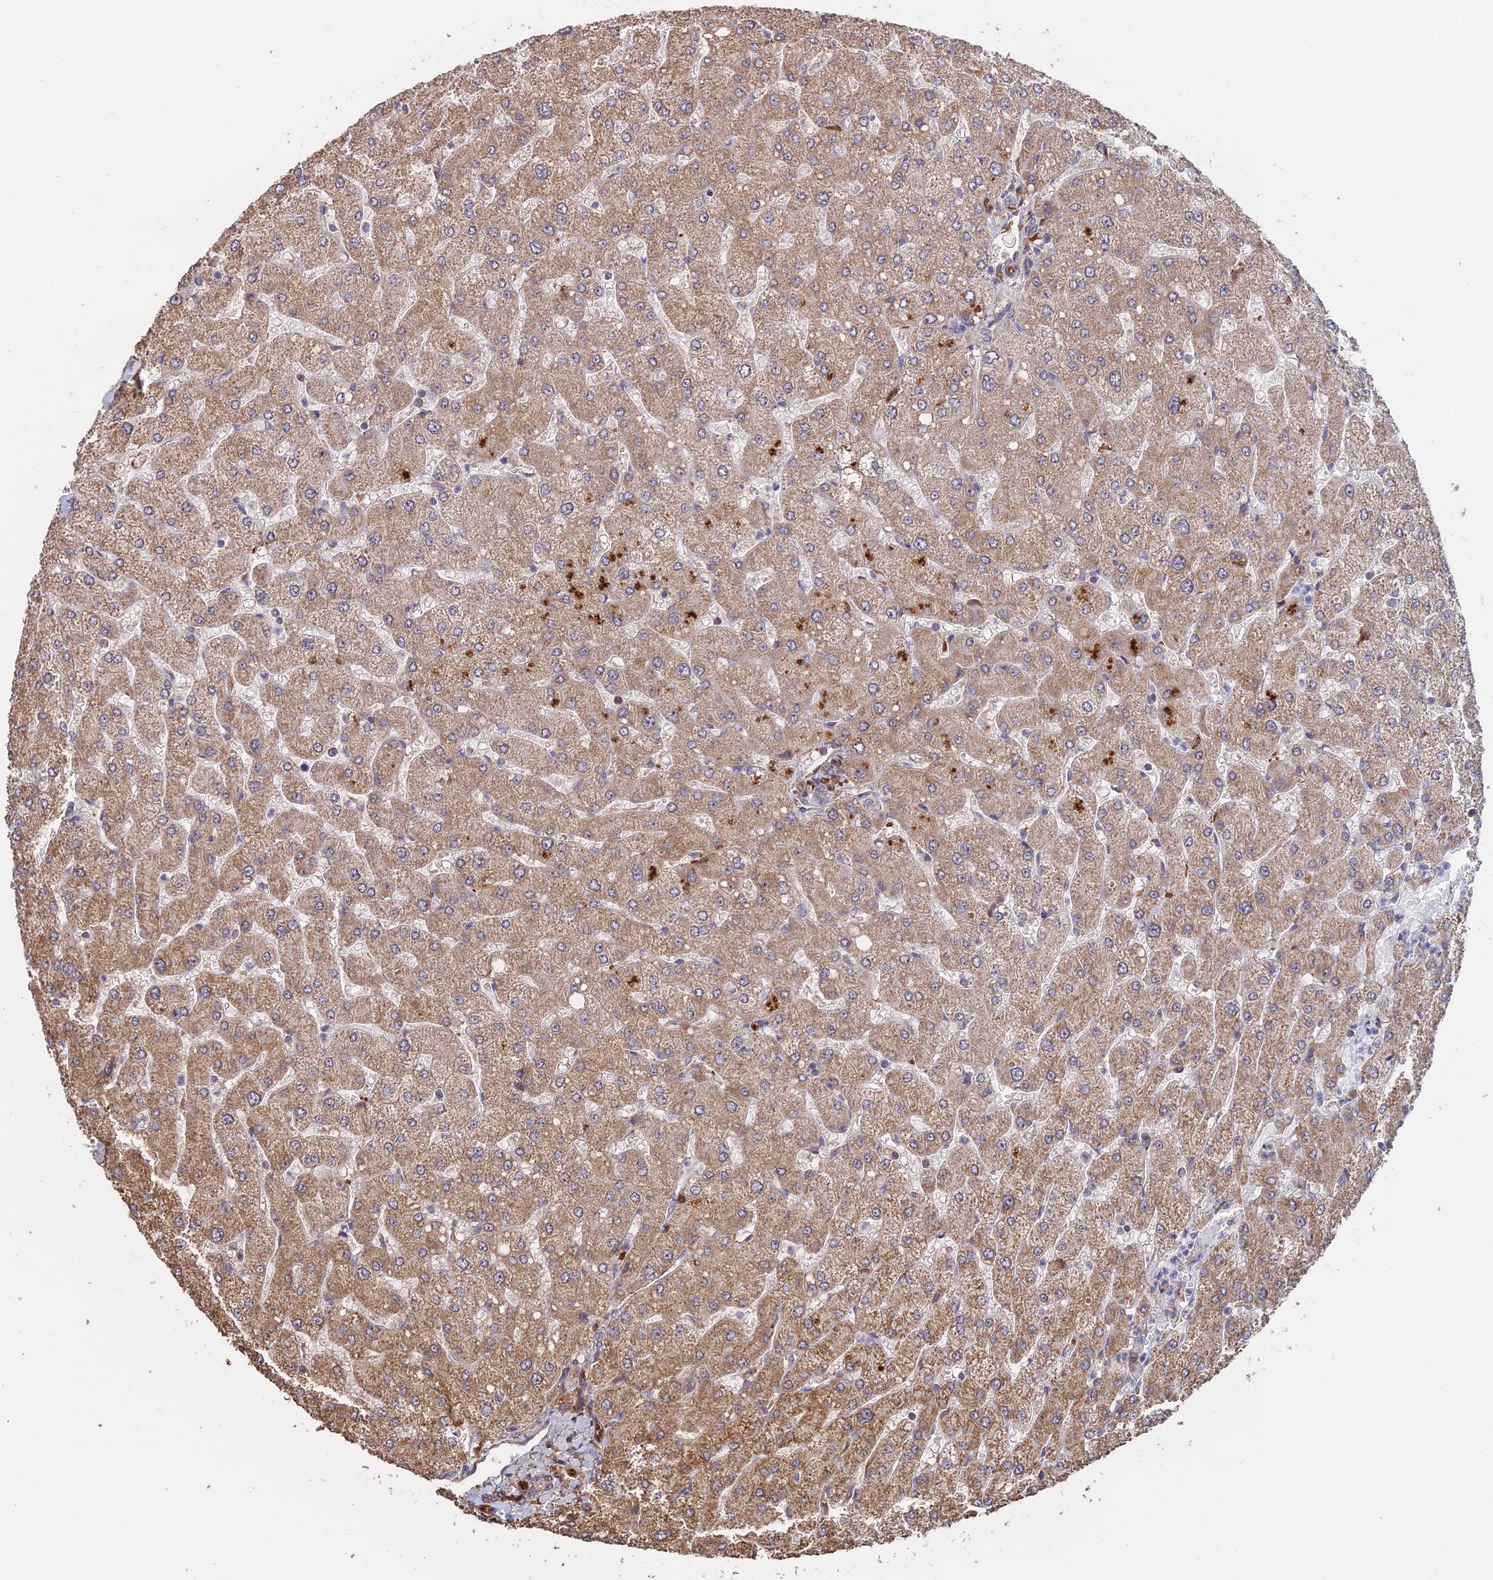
{"staining": {"intensity": "weak", "quantity": "<25%", "location": "cytoplasmic/membranous"}, "tissue": "liver", "cell_type": "Cholangiocytes", "image_type": "normal", "snomed": [{"axis": "morphology", "description": "Normal tissue, NOS"}, {"axis": "topography", "description": "Liver"}], "caption": "Immunohistochemistry photomicrograph of unremarkable human liver stained for a protein (brown), which displays no expression in cholangiocytes.", "gene": "SAC3D1", "patient": {"sex": "male", "age": 55}}